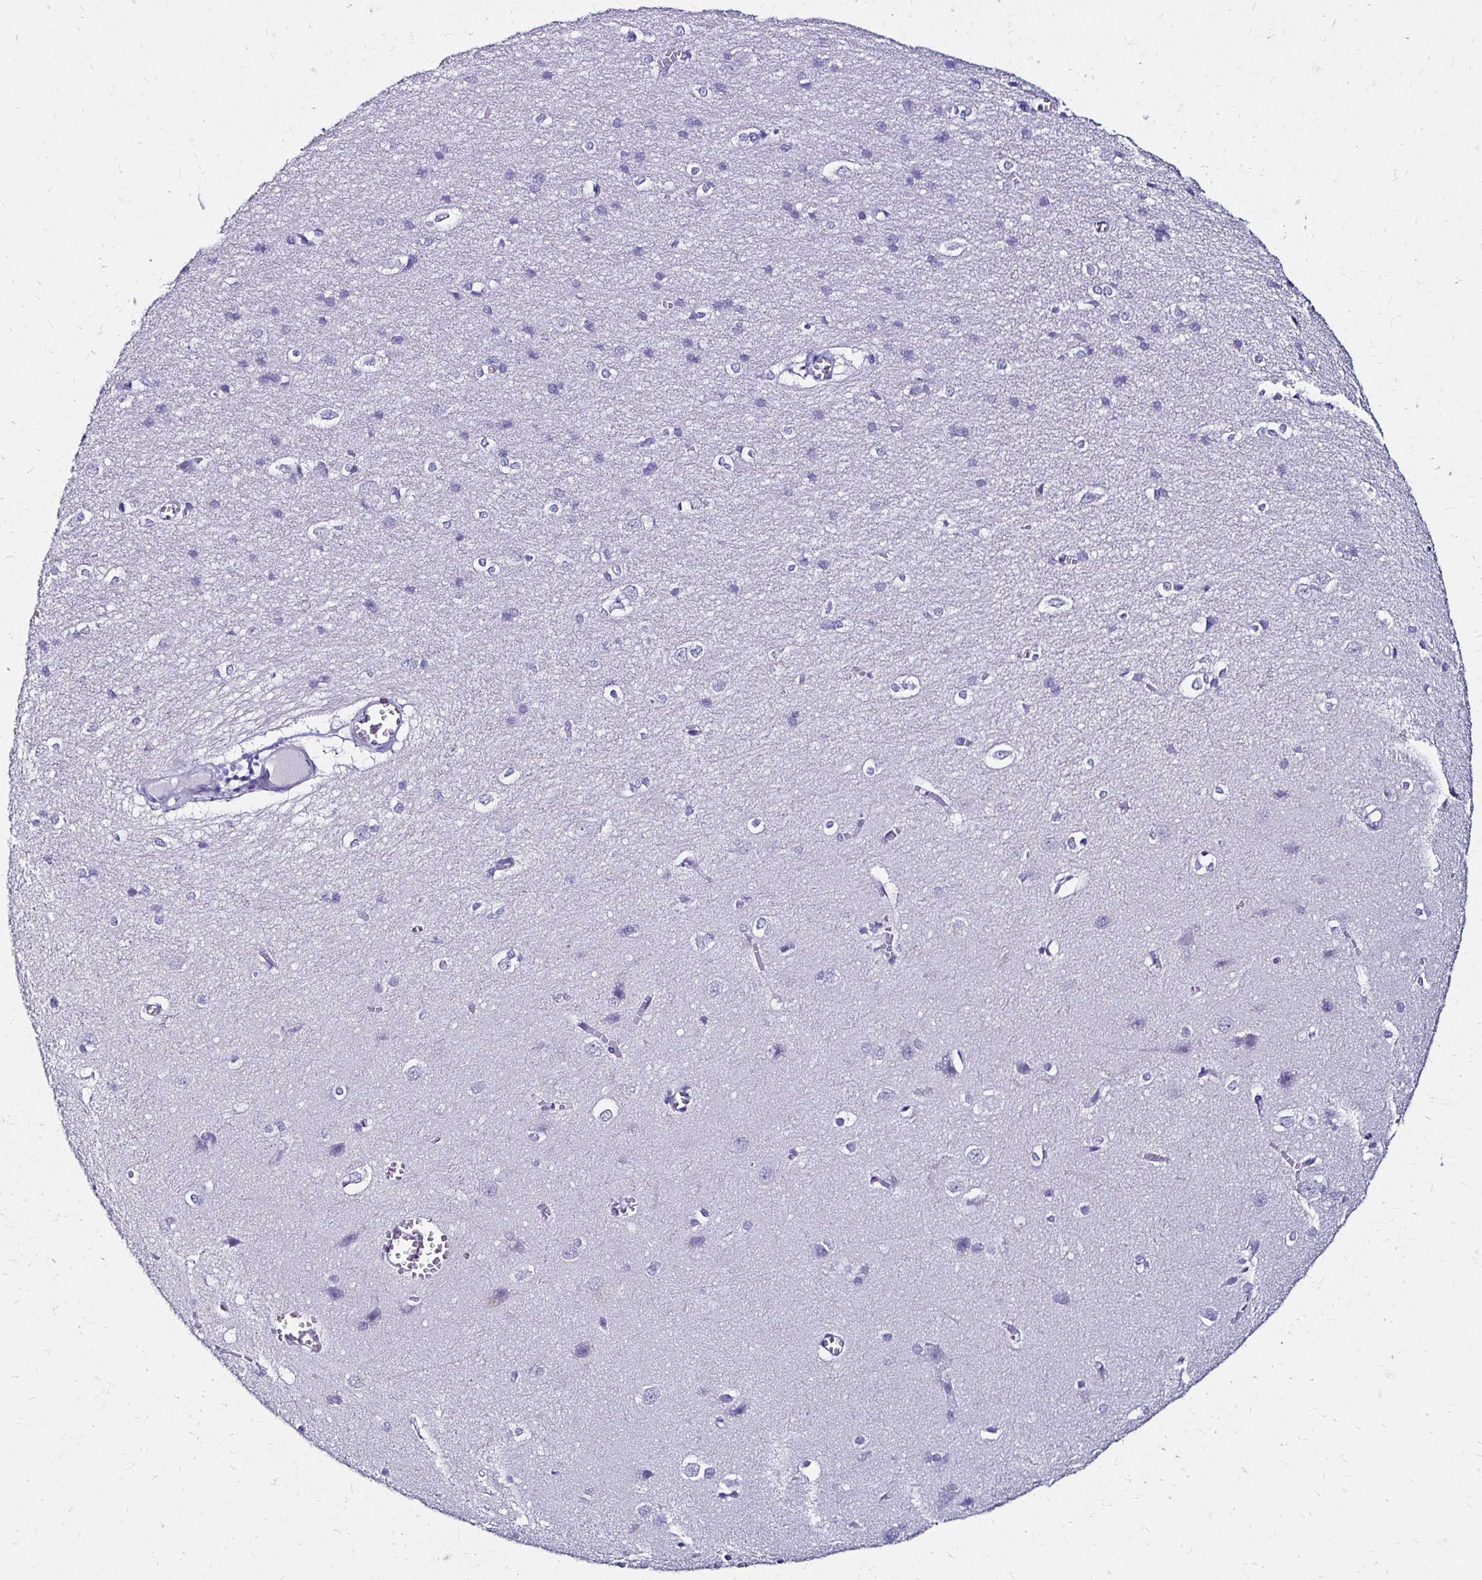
{"staining": {"intensity": "negative", "quantity": "none", "location": "none"}, "tissue": "cerebral cortex", "cell_type": "Endothelial cells", "image_type": "normal", "snomed": [{"axis": "morphology", "description": "Normal tissue, NOS"}, {"axis": "topography", "description": "Cerebral cortex"}], "caption": "This is an IHC image of benign cerebral cortex. There is no expression in endothelial cells.", "gene": "KCNT1", "patient": {"sex": "male", "age": 37}}